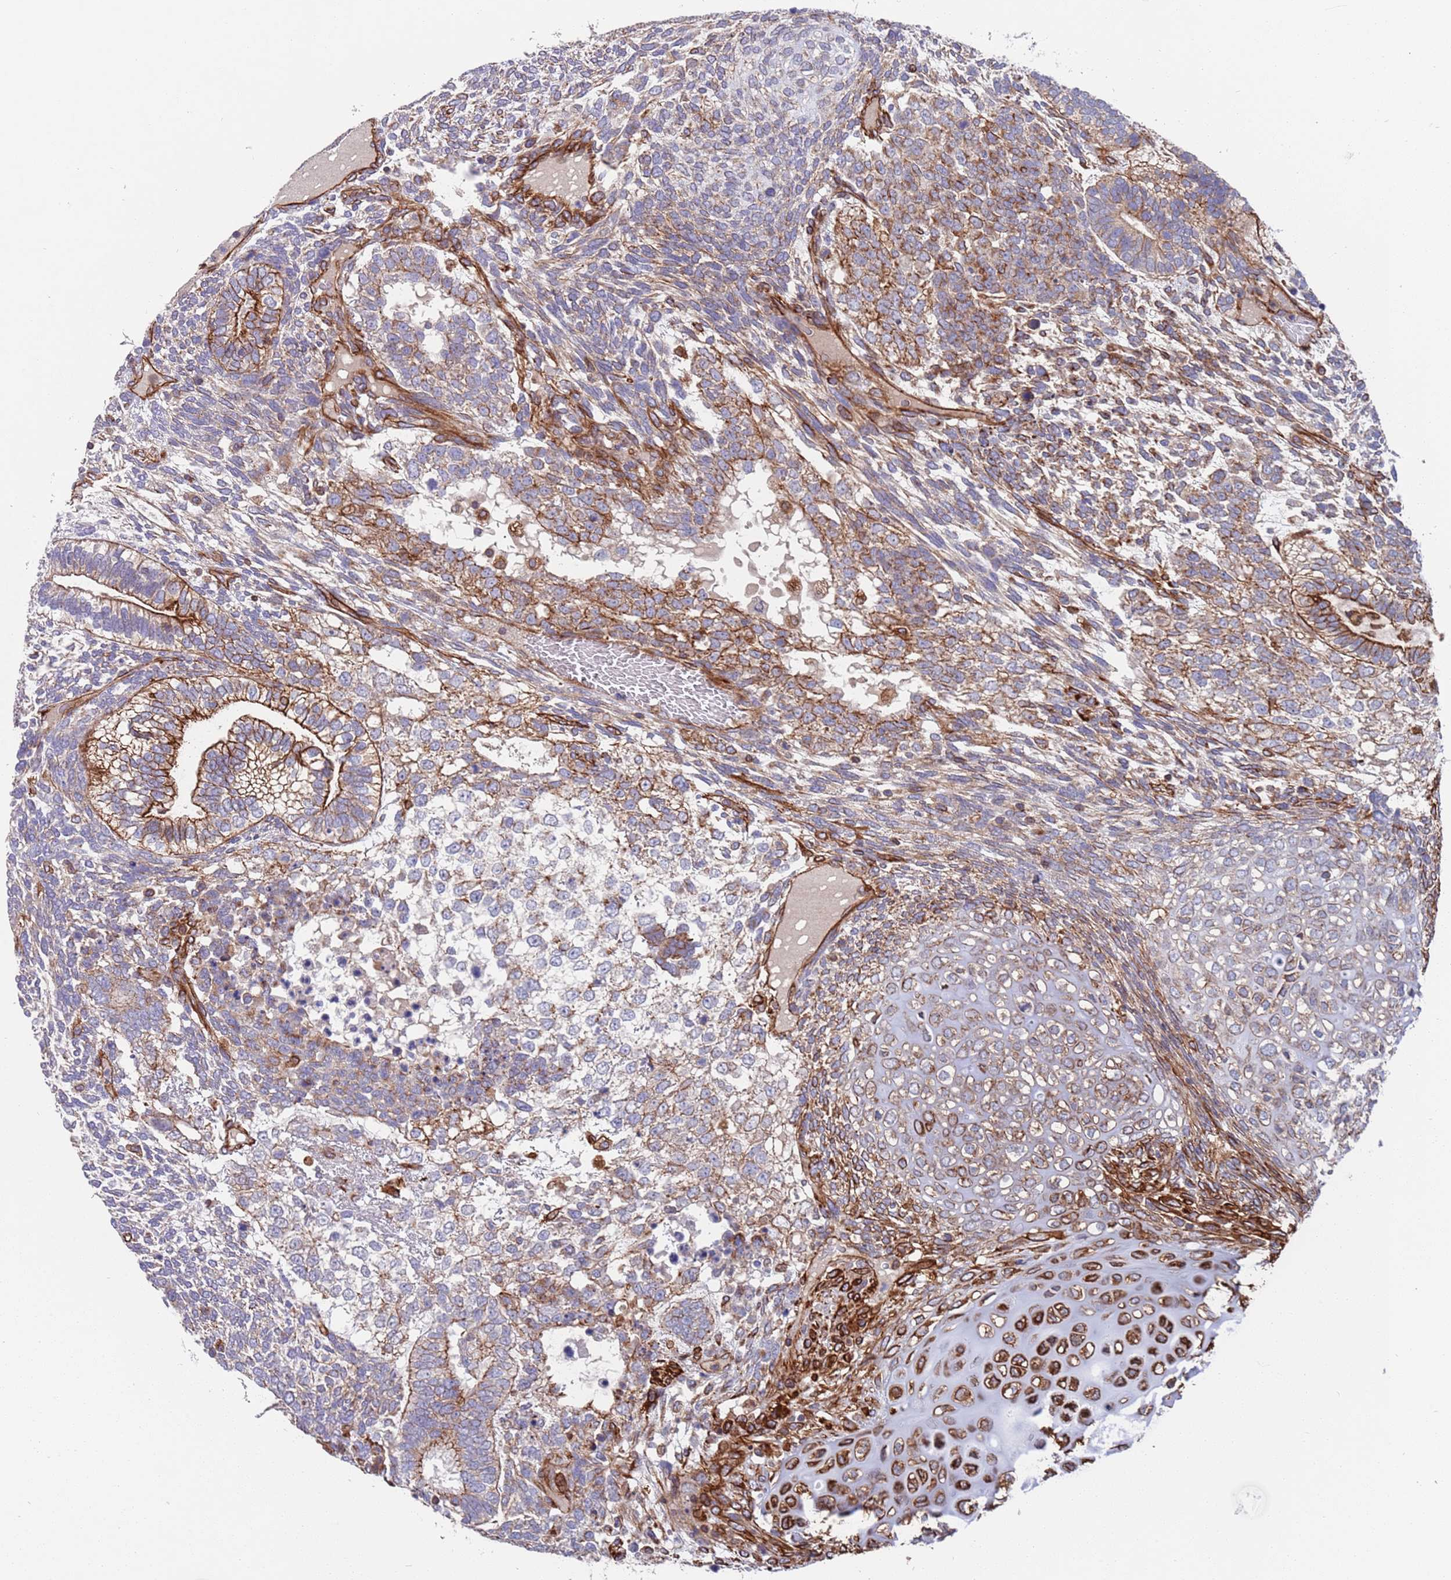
{"staining": {"intensity": "moderate", "quantity": "25%-75%", "location": "cytoplasmic/membranous"}, "tissue": "testis cancer", "cell_type": "Tumor cells", "image_type": "cancer", "snomed": [{"axis": "morphology", "description": "Carcinoma, Embryonal, NOS"}, {"axis": "topography", "description": "Testis"}], "caption": "A brown stain highlights moderate cytoplasmic/membranous positivity of a protein in human embryonal carcinoma (testis) tumor cells.", "gene": "JAKMIP2", "patient": {"sex": "male", "age": 23}}